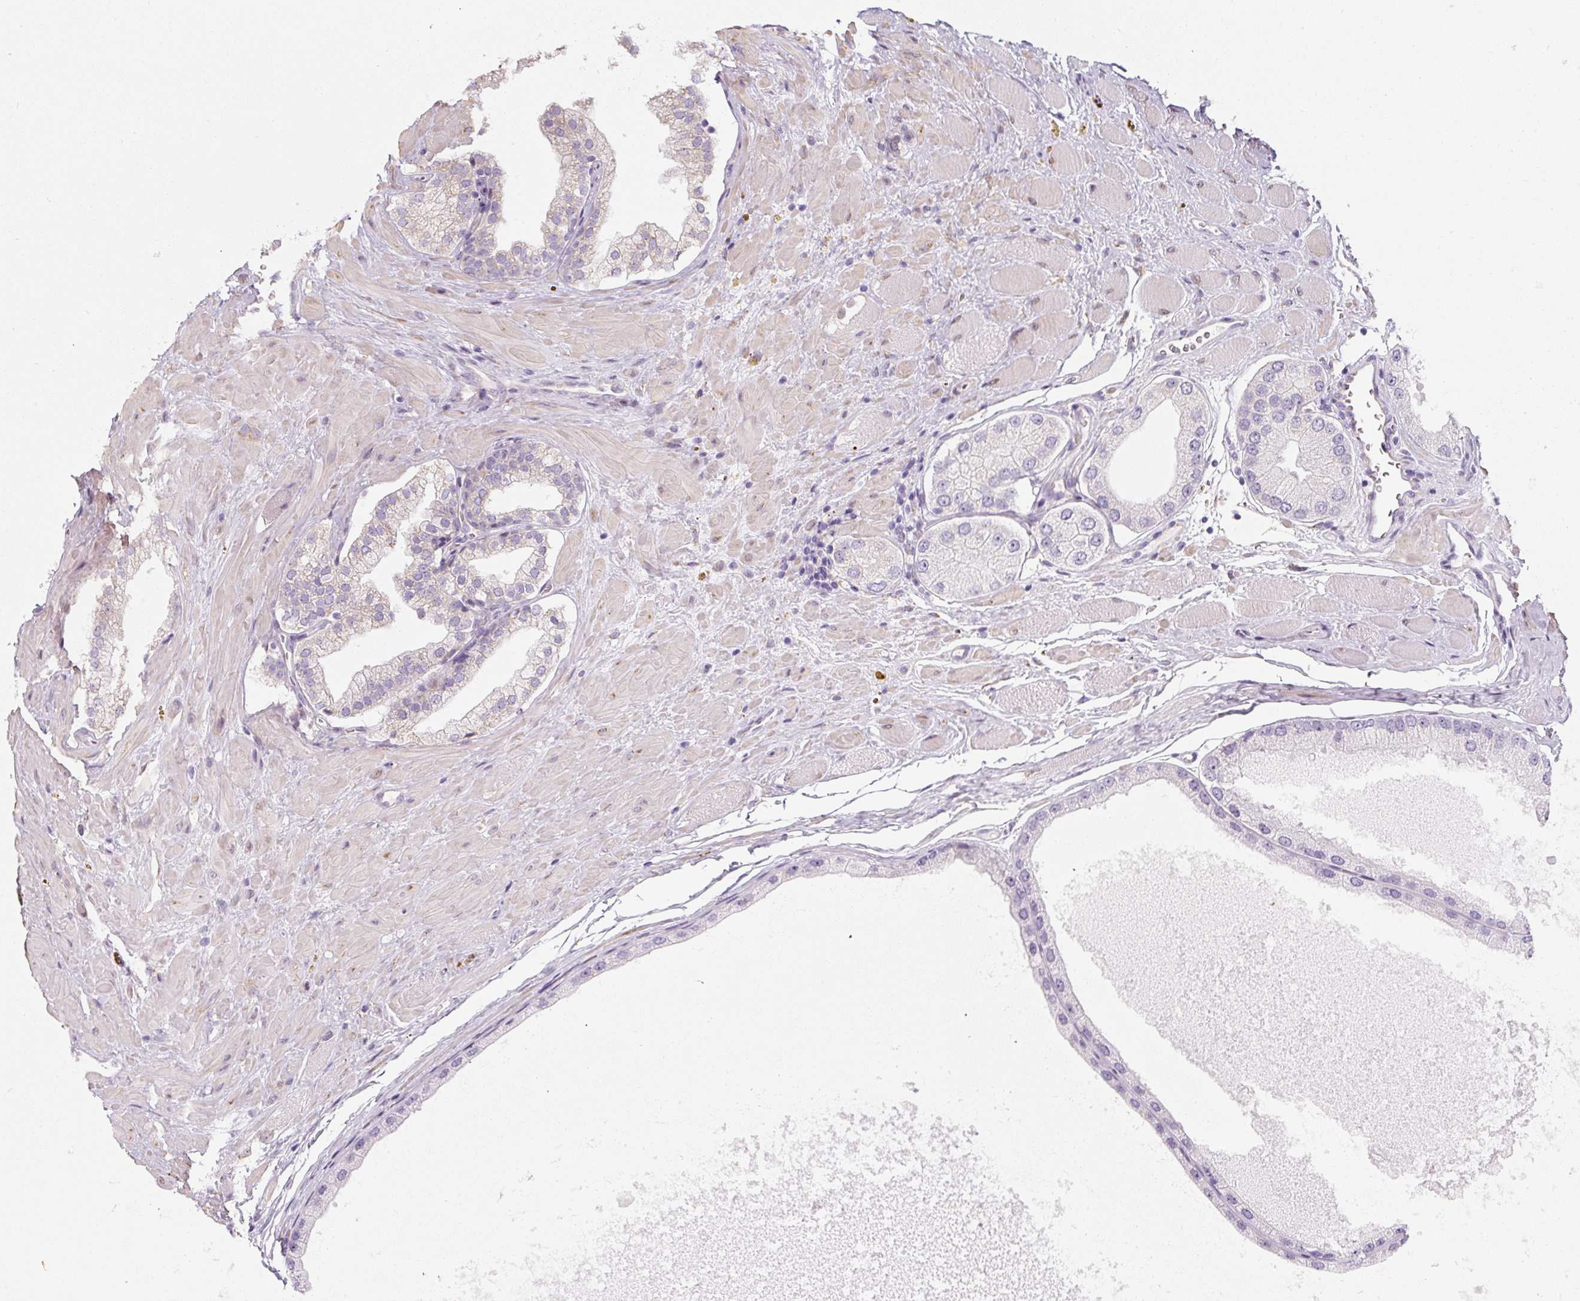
{"staining": {"intensity": "negative", "quantity": "none", "location": "none"}, "tissue": "prostate cancer", "cell_type": "Tumor cells", "image_type": "cancer", "snomed": [{"axis": "morphology", "description": "Adenocarcinoma, Low grade"}, {"axis": "topography", "description": "Prostate"}], "caption": "This image is of prostate cancer (adenocarcinoma (low-grade)) stained with immunohistochemistry (IHC) to label a protein in brown with the nuclei are counter-stained blue. There is no expression in tumor cells.", "gene": "PWWP3B", "patient": {"sex": "male", "age": 42}}